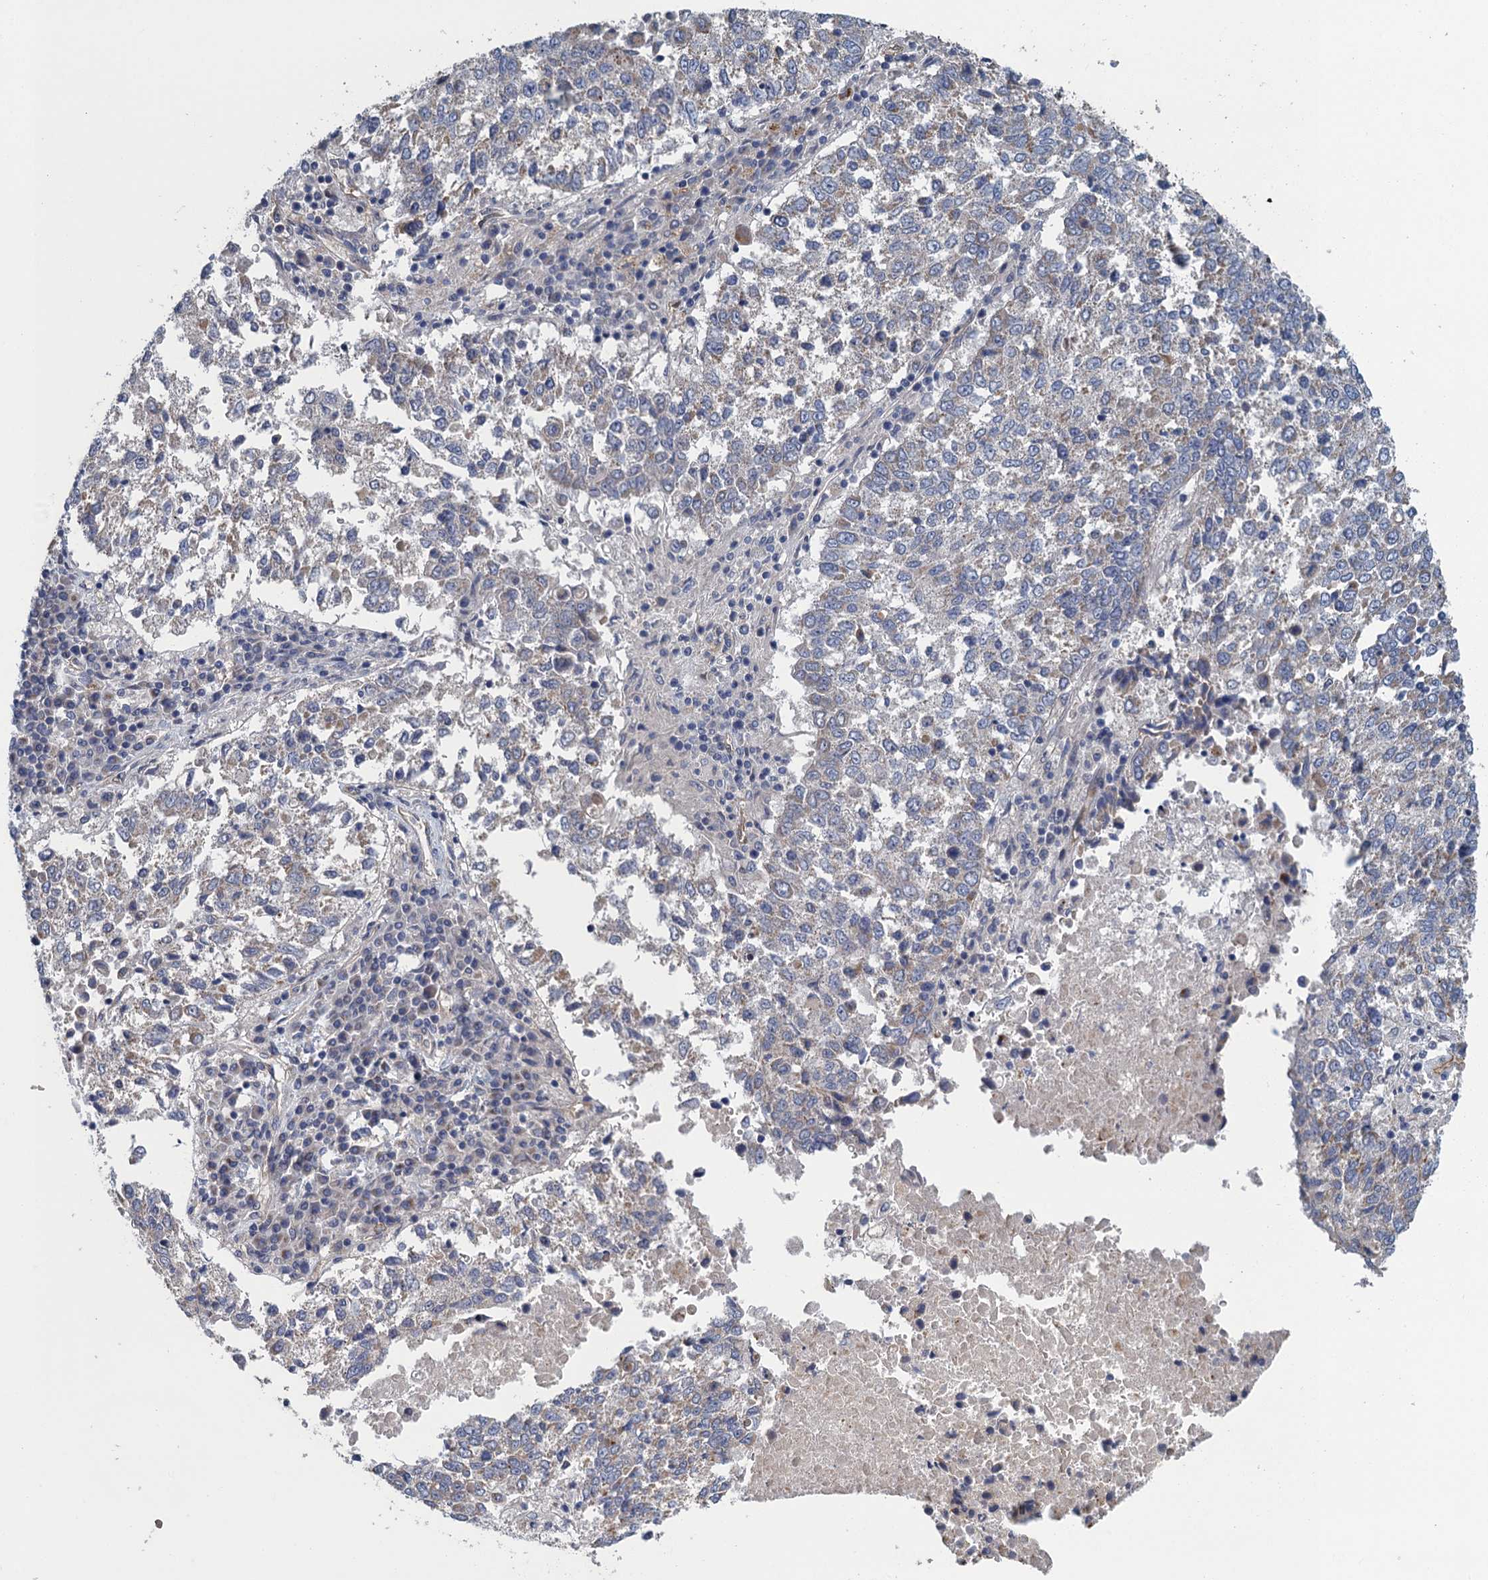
{"staining": {"intensity": "negative", "quantity": "none", "location": "none"}, "tissue": "lung cancer", "cell_type": "Tumor cells", "image_type": "cancer", "snomed": [{"axis": "morphology", "description": "Squamous cell carcinoma, NOS"}, {"axis": "topography", "description": "Lung"}], "caption": "This is a micrograph of immunohistochemistry staining of lung cancer, which shows no expression in tumor cells.", "gene": "KBTBD8", "patient": {"sex": "male", "age": 73}}